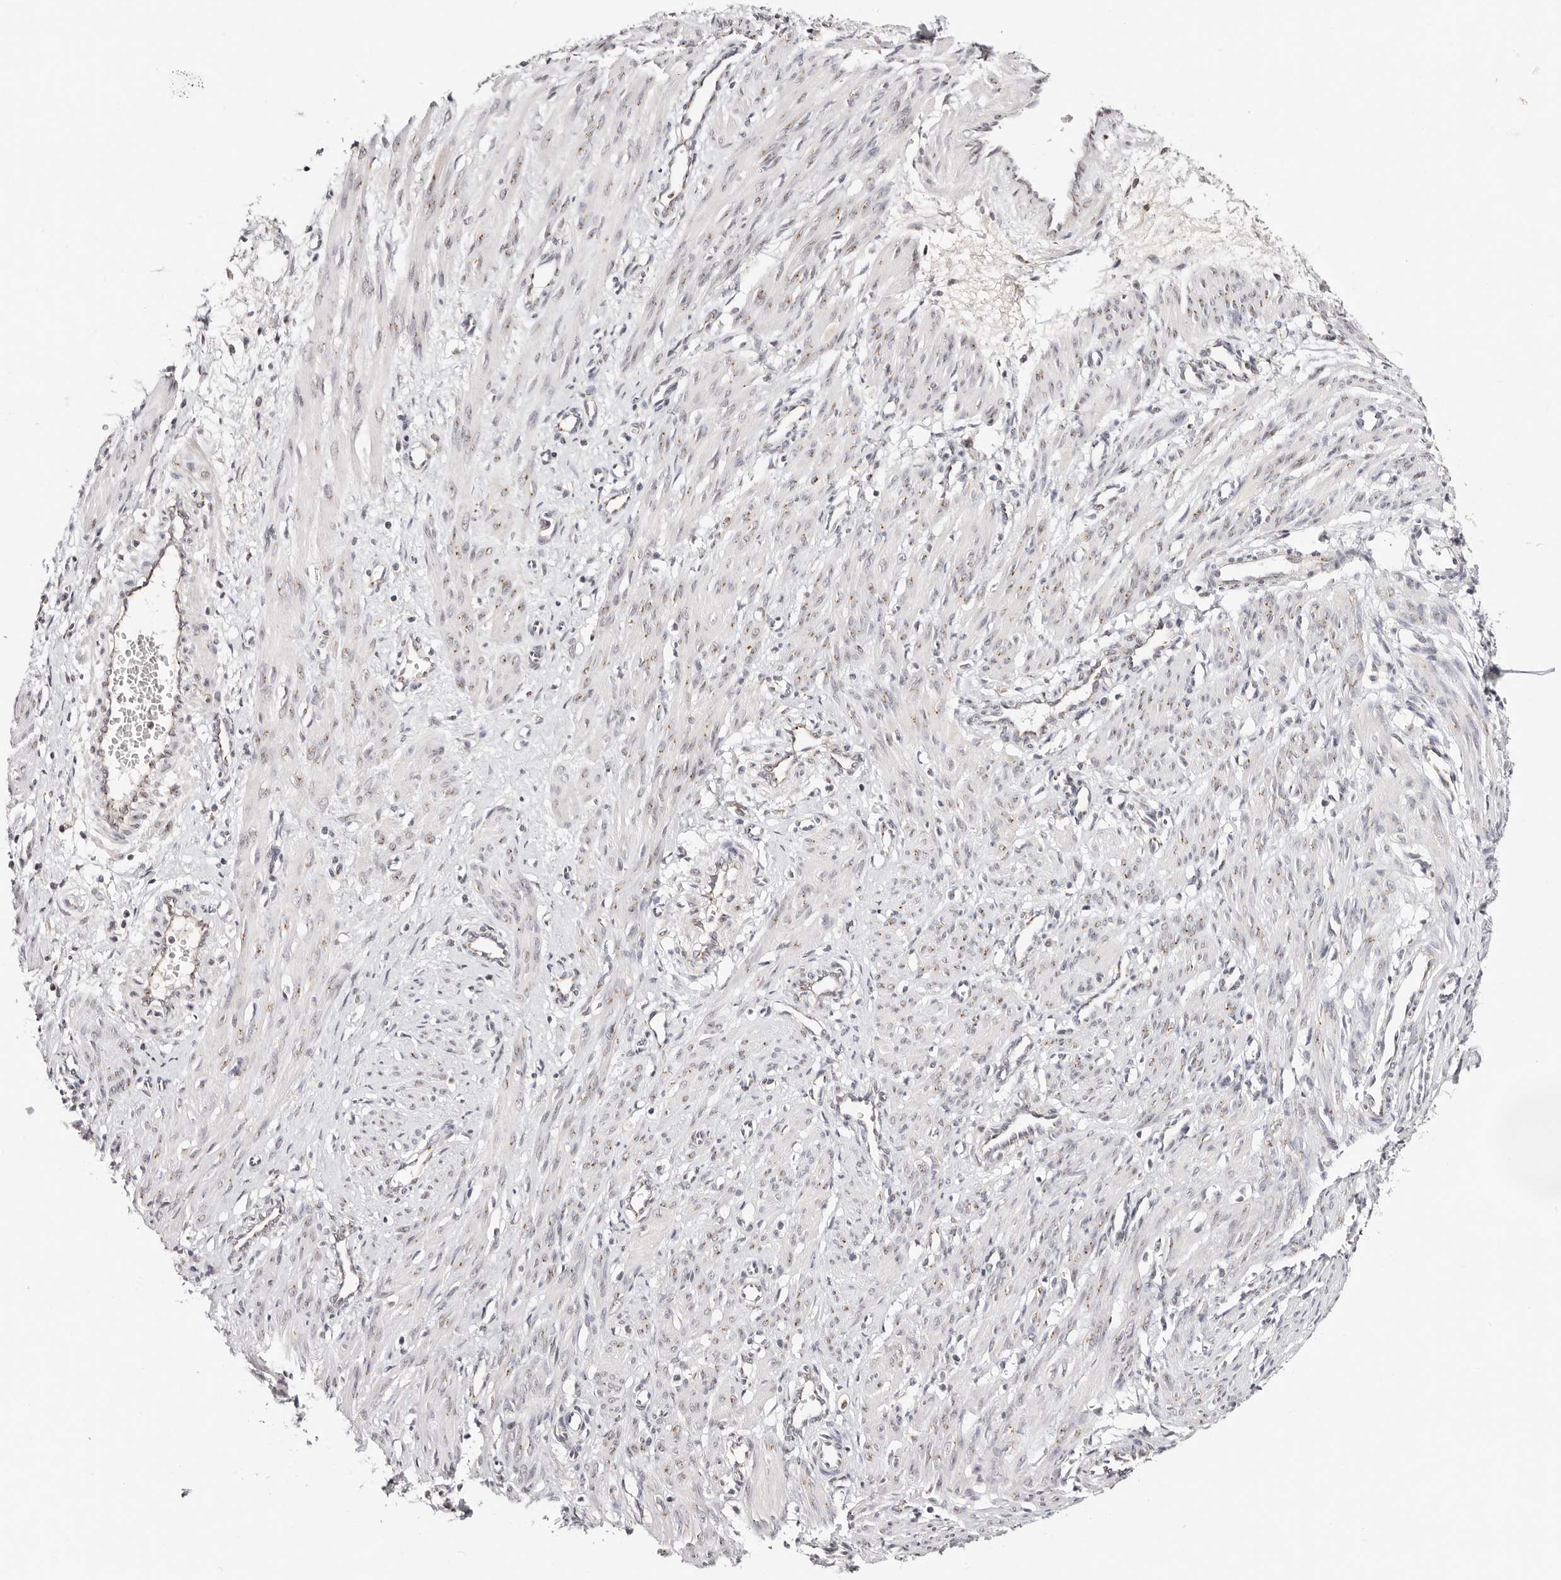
{"staining": {"intensity": "weak", "quantity": "25%-75%", "location": "cytoplasmic/membranous"}, "tissue": "smooth muscle", "cell_type": "Smooth muscle cells", "image_type": "normal", "snomed": [{"axis": "morphology", "description": "Normal tissue, NOS"}, {"axis": "topography", "description": "Endometrium"}], "caption": "This photomicrograph exhibits benign smooth muscle stained with immunohistochemistry to label a protein in brown. The cytoplasmic/membranous of smooth muscle cells show weak positivity for the protein. Nuclei are counter-stained blue.", "gene": "VIPAS39", "patient": {"sex": "female", "age": 33}}